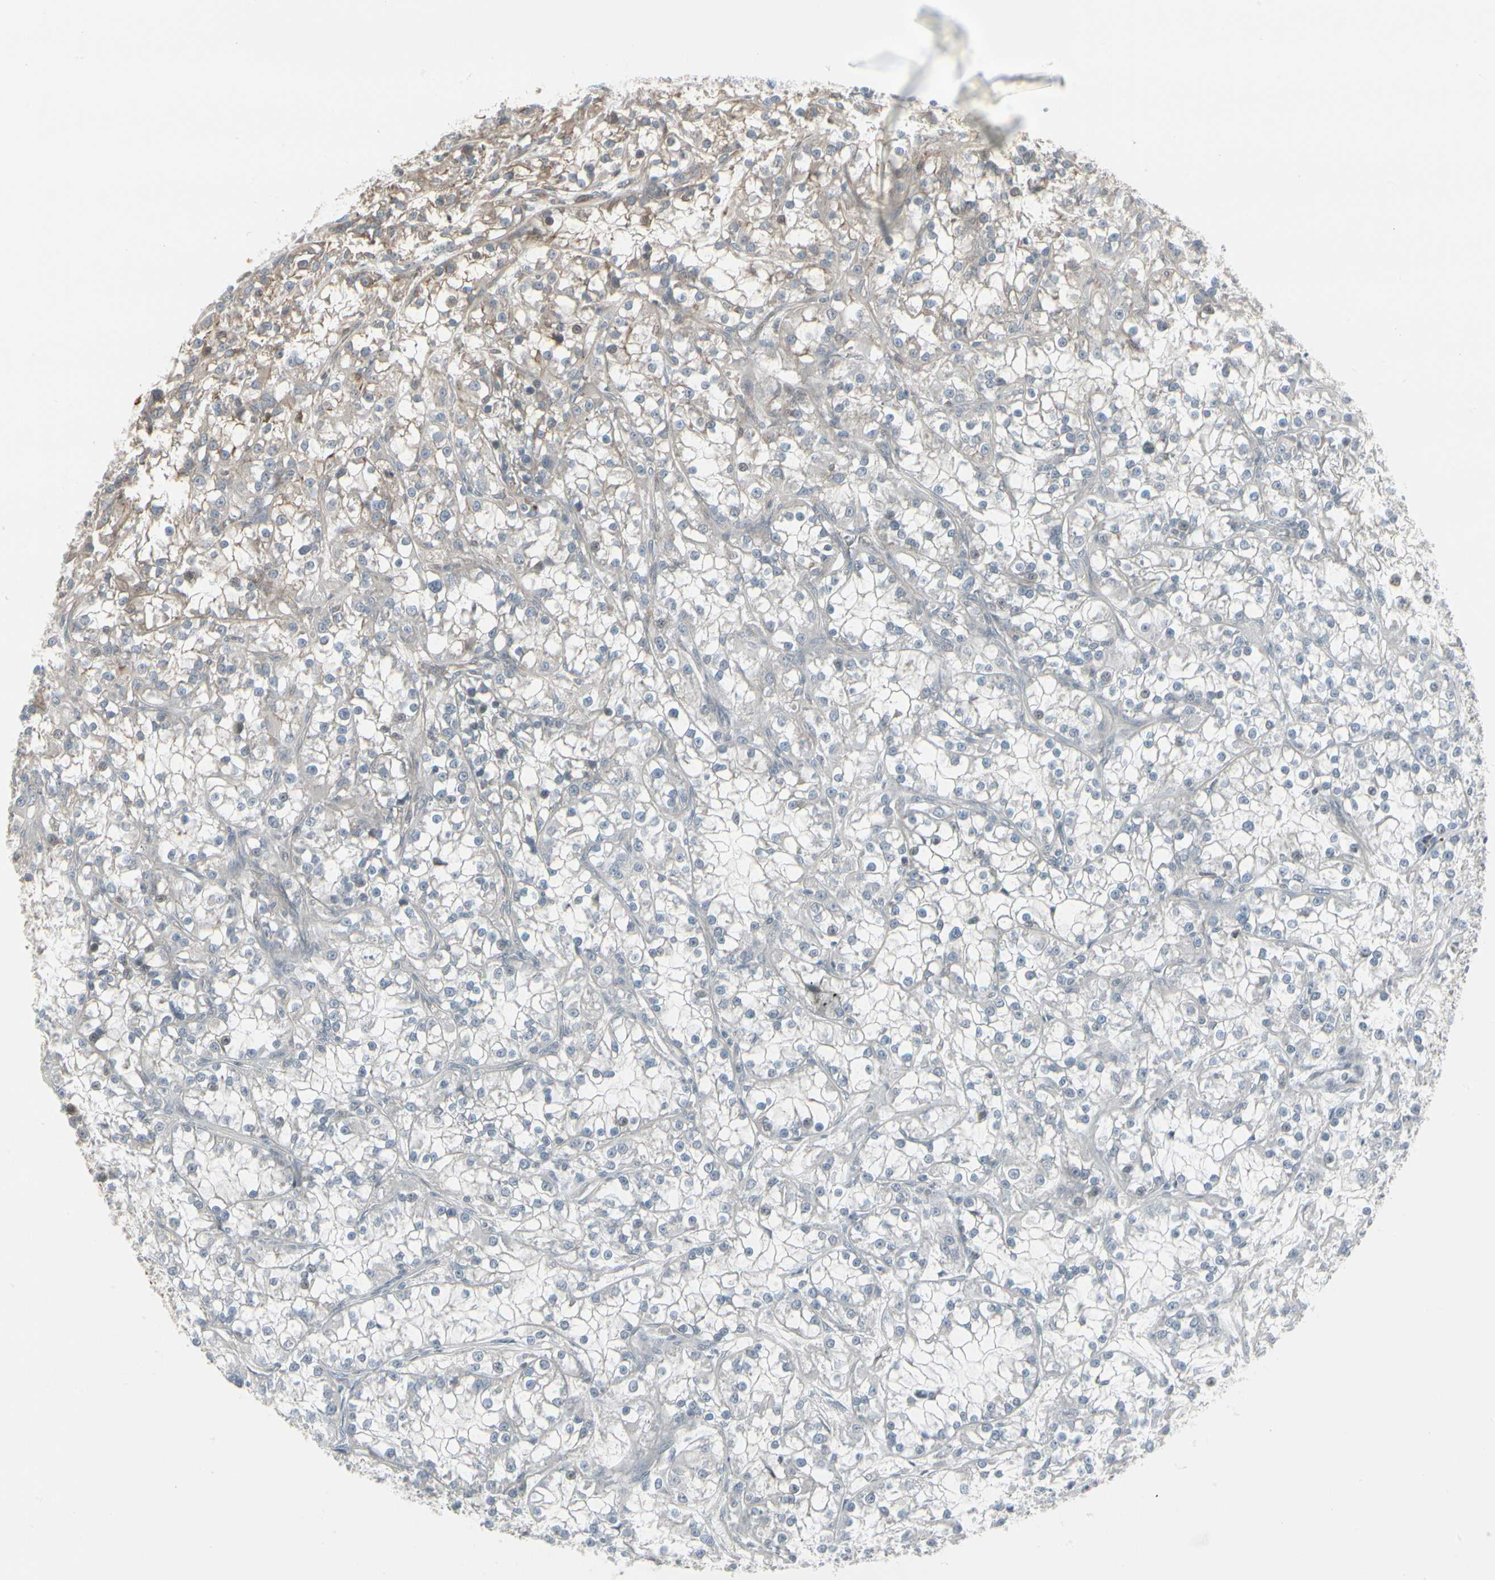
{"staining": {"intensity": "weak", "quantity": "25%-75%", "location": "cytoplasmic/membranous"}, "tissue": "renal cancer", "cell_type": "Tumor cells", "image_type": "cancer", "snomed": [{"axis": "morphology", "description": "Adenocarcinoma, NOS"}, {"axis": "topography", "description": "Kidney"}], "caption": "Renal cancer was stained to show a protein in brown. There is low levels of weak cytoplasmic/membranous positivity in about 25%-75% of tumor cells.", "gene": "EPS15", "patient": {"sex": "female", "age": 52}}